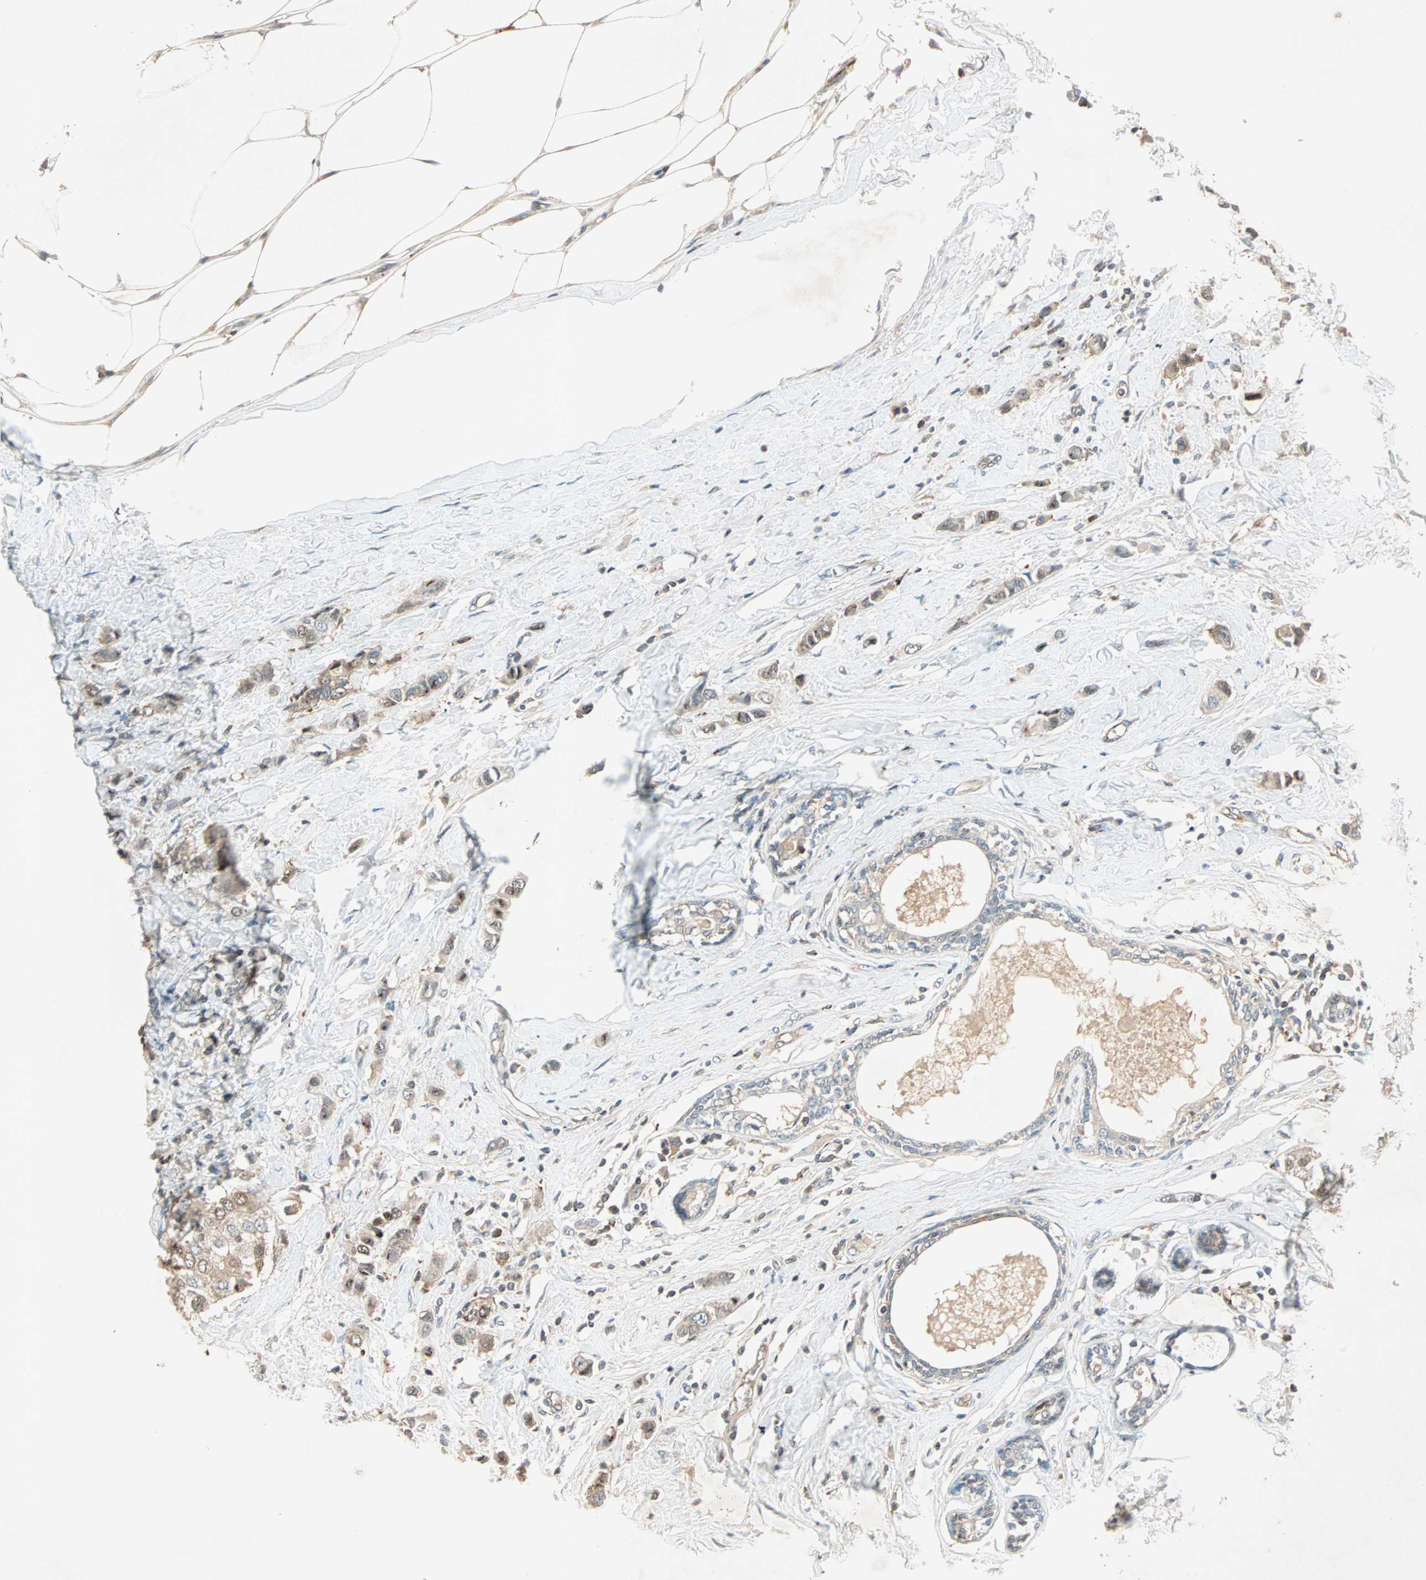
{"staining": {"intensity": "moderate", "quantity": ">75%", "location": "cytoplasmic/membranous"}, "tissue": "breast cancer", "cell_type": "Tumor cells", "image_type": "cancer", "snomed": [{"axis": "morphology", "description": "Duct carcinoma"}, {"axis": "topography", "description": "Breast"}], "caption": "DAB immunohistochemical staining of breast cancer exhibits moderate cytoplasmic/membranous protein staining in approximately >75% of tumor cells.", "gene": "TEC", "patient": {"sex": "female", "age": 50}}